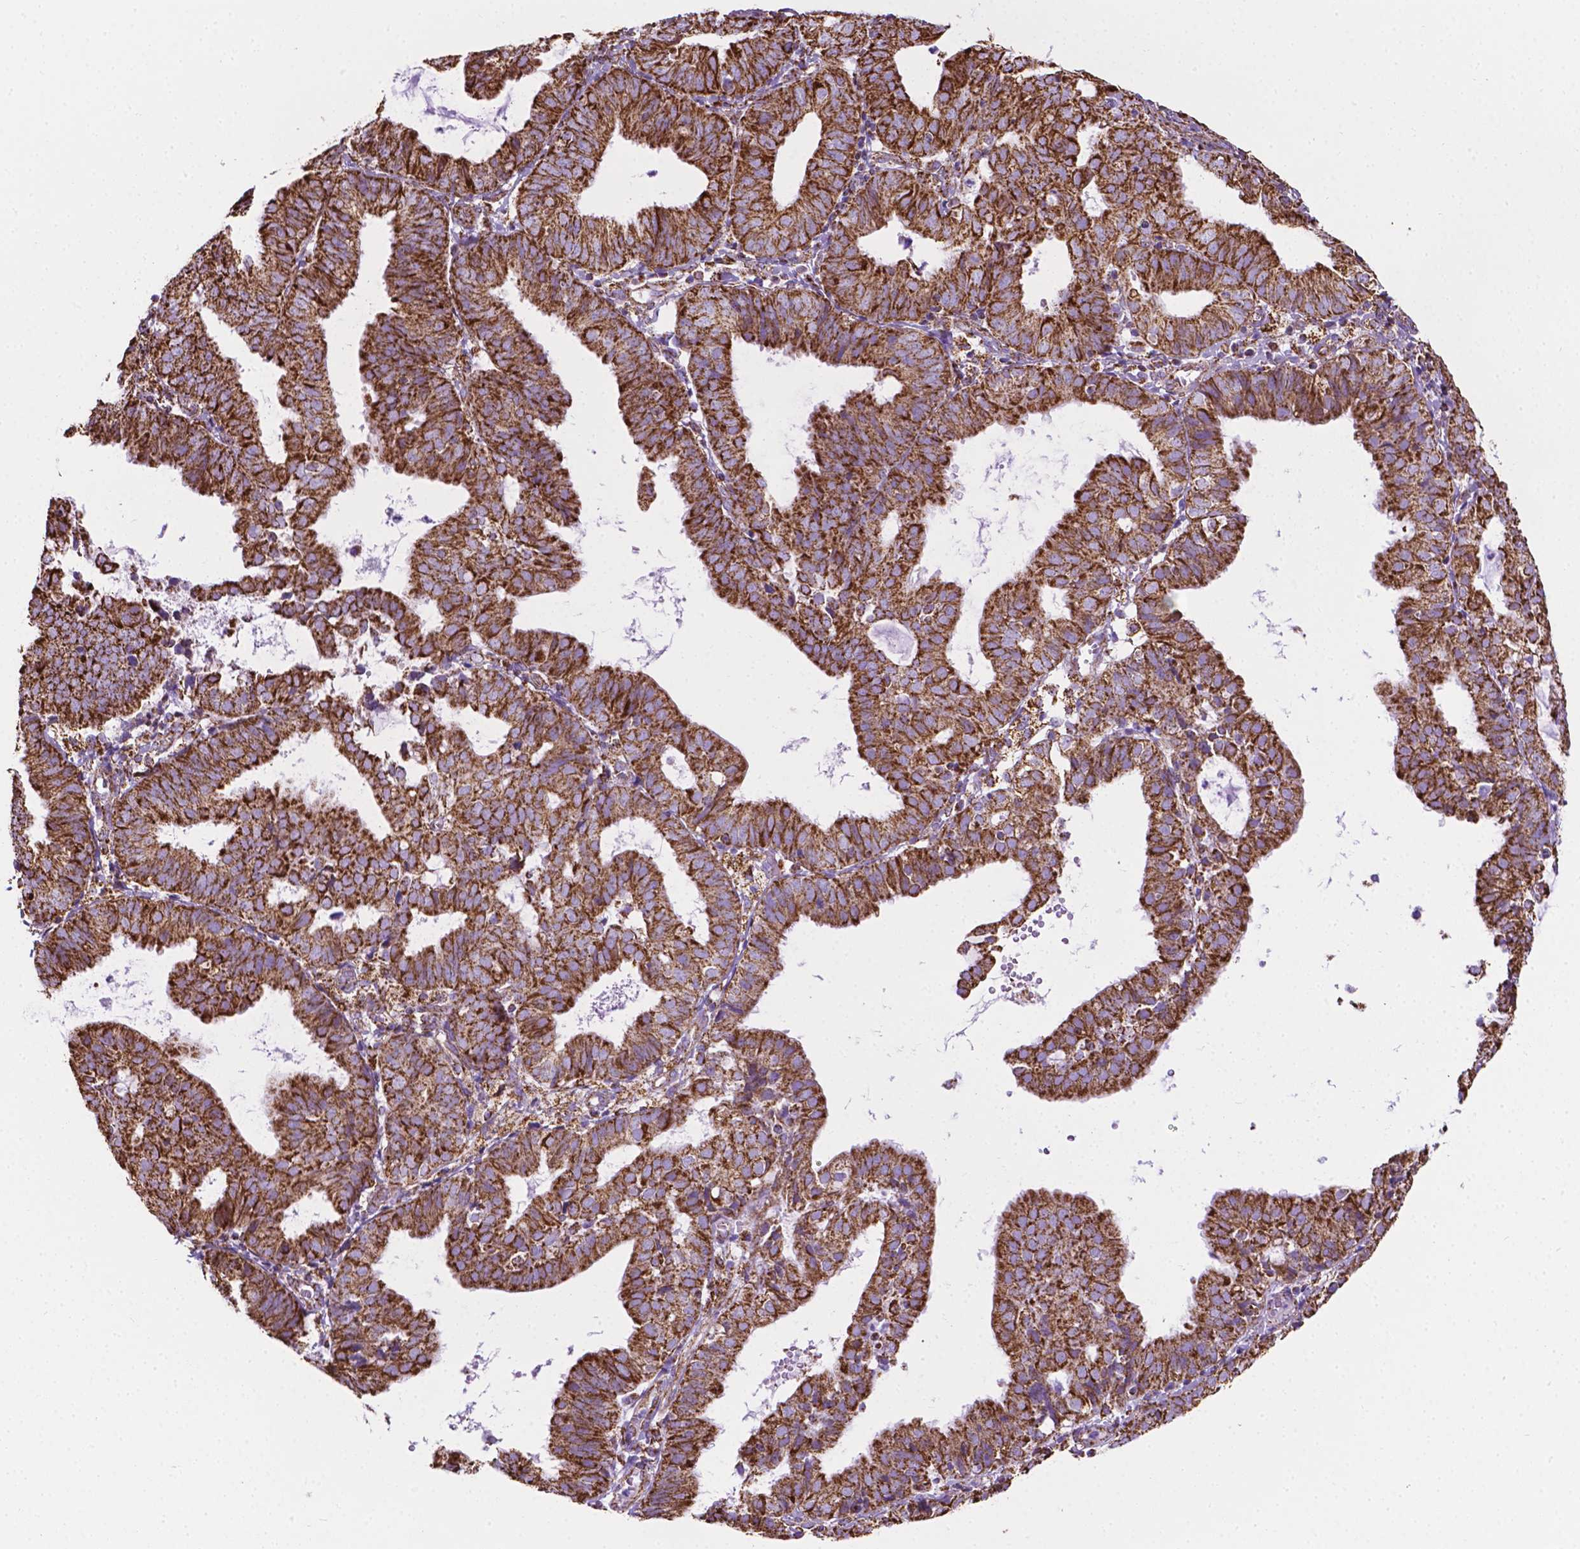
{"staining": {"intensity": "strong", "quantity": ">75%", "location": "cytoplasmic/membranous"}, "tissue": "endometrial cancer", "cell_type": "Tumor cells", "image_type": "cancer", "snomed": [{"axis": "morphology", "description": "Adenocarcinoma, NOS"}, {"axis": "topography", "description": "Endometrium"}], "caption": "High-magnification brightfield microscopy of endometrial cancer stained with DAB (3,3'-diaminobenzidine) (brown) and counterstained with hematoxylin (blue). tumor cells exhibit strong cytoplasmic/membranous expression is present in approximately>75% of cells.", "gene": "RMDN3", "patient": {"sex": "female", "age": 80}}